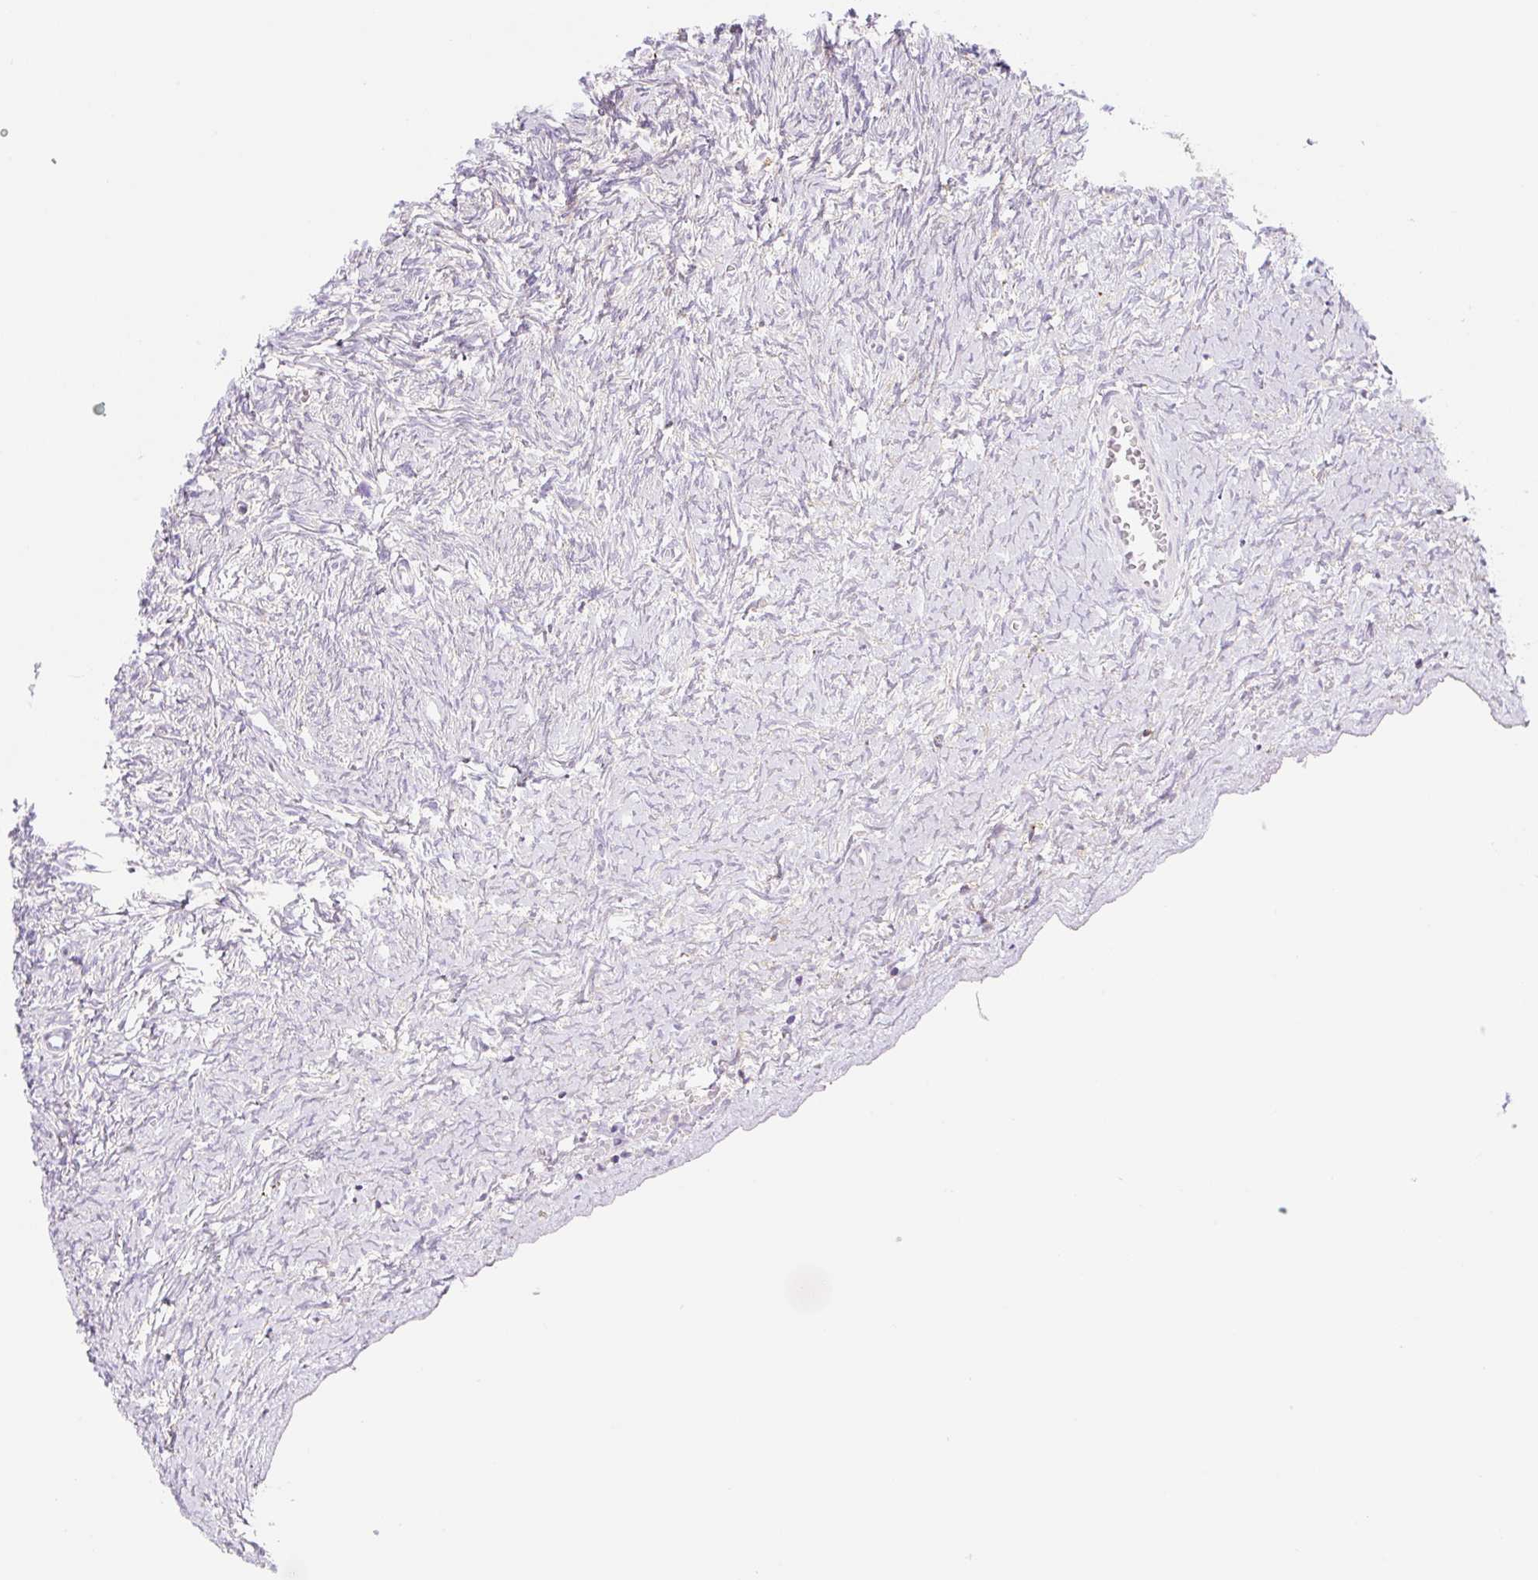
{"staining": {"intensity": "negative", "quantity": "none", "location": "none"}, "tissue": "ovary", "cell_type": "Ovarian stroma cells", "image_type": "normal", "snomed": [{"axis": "morphology", "description": "Normal tissue, NOS"}, {"axis": "topography", "description": "Ovary"}], "caption": "Ovarian stroma cells are negative for protein expression in unremarkable human ovary. Brightfield microscopy of immunohistochemistry stained with DAB (brown) and hematoxylin (blue), captured at high magnification.", "gene": "LYVE1", "patient": {"sex": "female", "age": 39}}